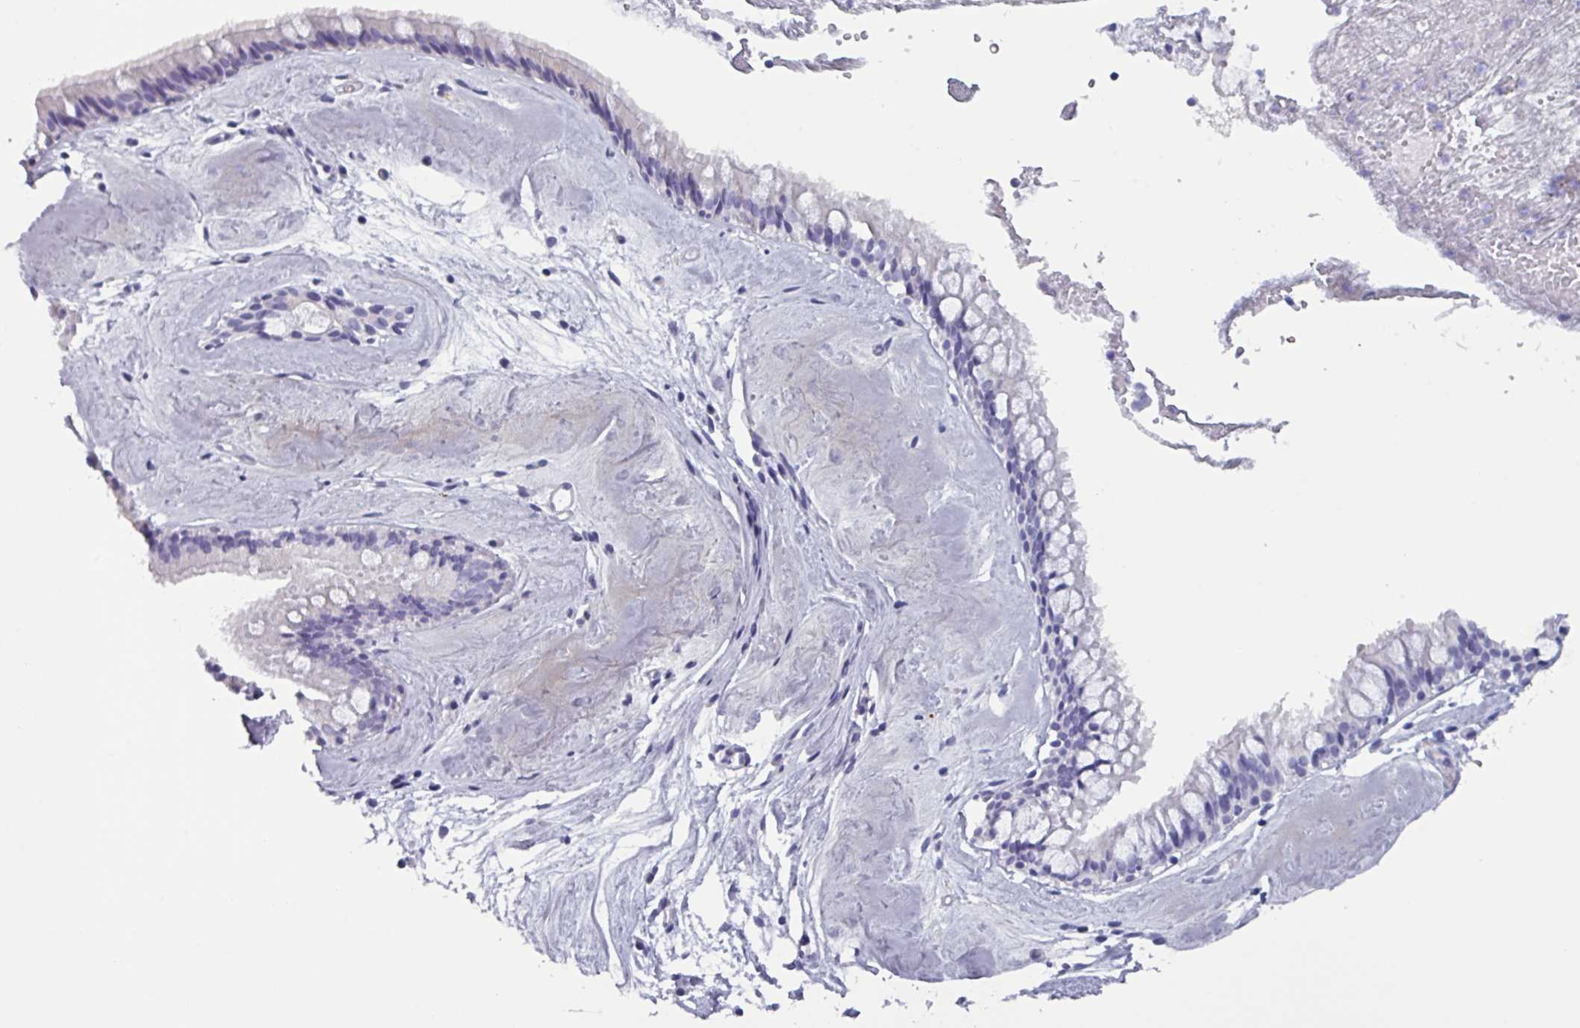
{"staining": {"intensity": "negative", "quantity": "none", "location": "none"}, "tissue": "nasopharynx", "cell_type": "Respiratory epithelial cells", "image_type": "normal", "snomed": [{"axis": "morphology", "description": "Normal tissue, NOS"}, {"axis": "topography", "description": "Nasopharynx"}], "caption": "There is no significant positivity in respiratory epithelial cells of nasopharynx. (DAB (3,3'-diaminobenzidine) immunohistochemistry visualized using brightfield microscopy, high magnification).", "gene": "OR2T10", "patient": {"sex": "male", "age": 65}}